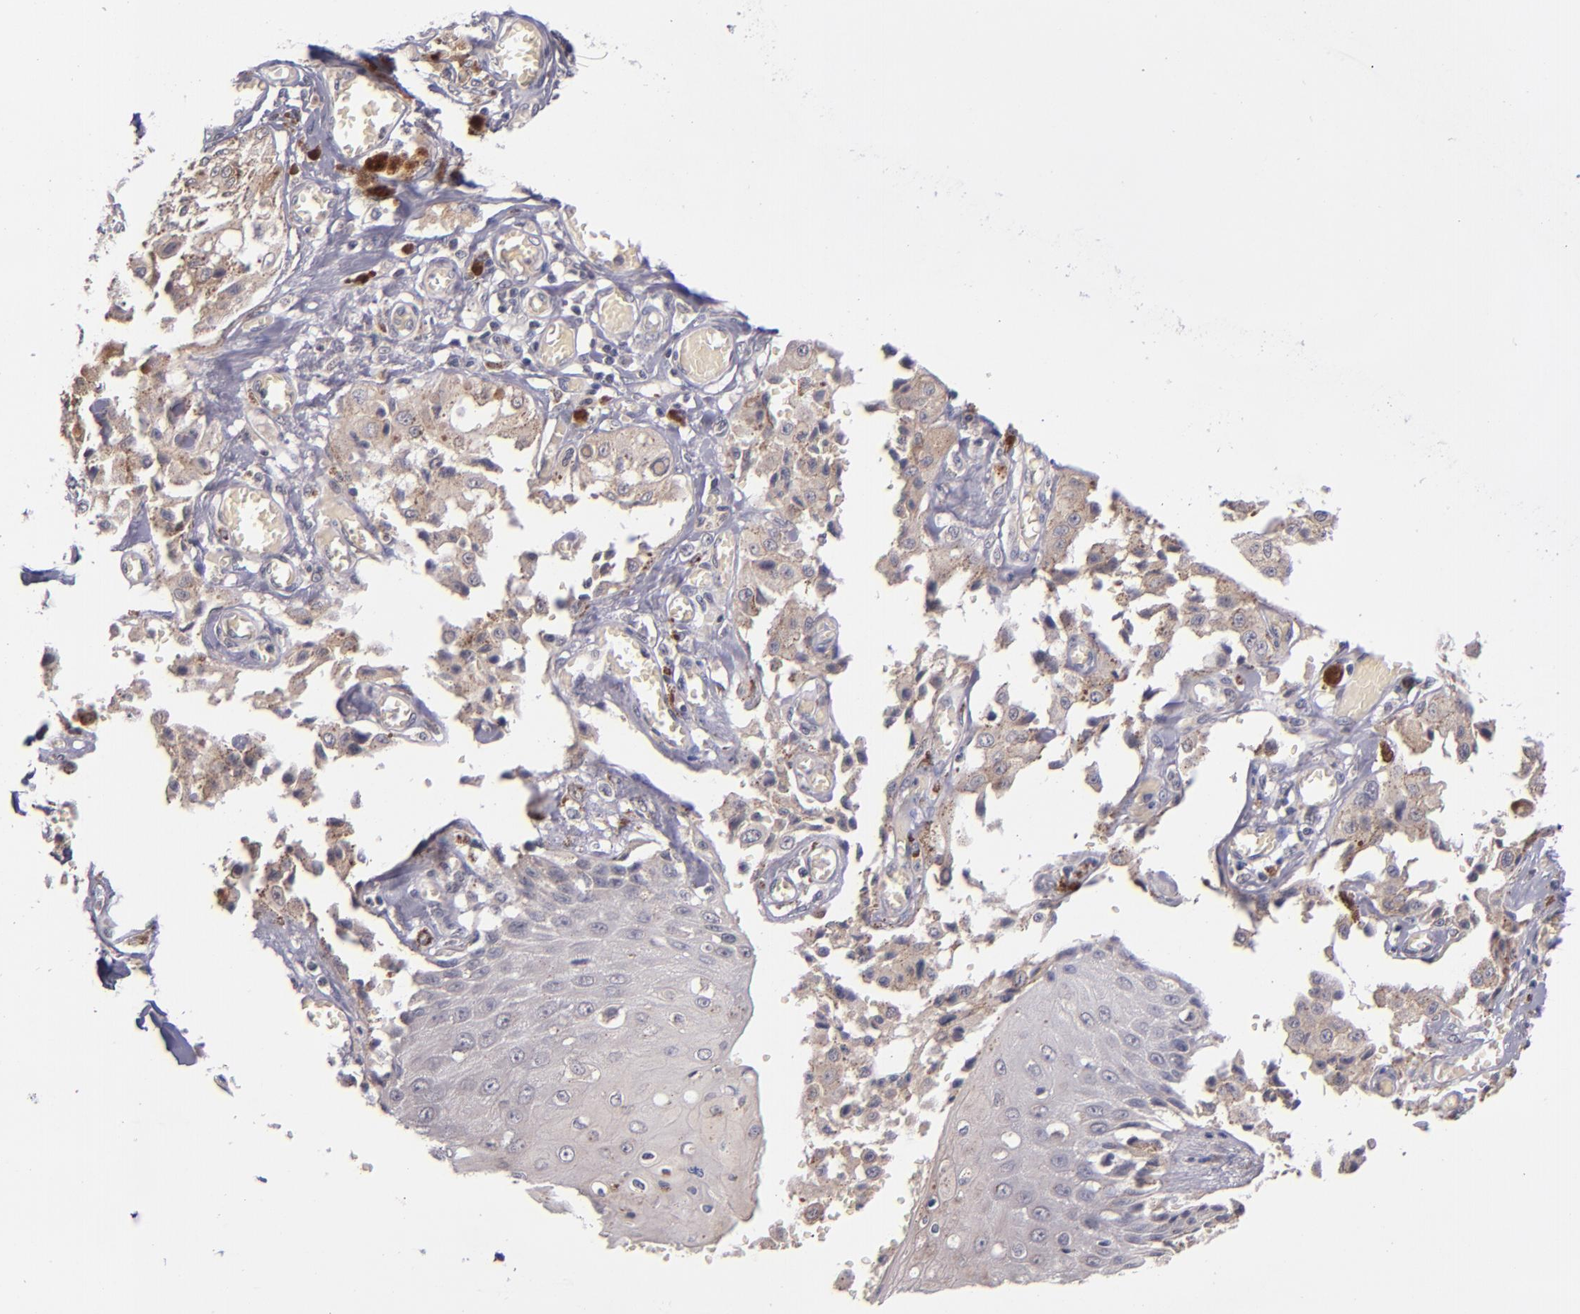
{"staining": {"intensity": "weak", "quantity": "25%-75%", "location": "cytoplasmic/membranous"}, "tissue": "melanoma", "cell_type": "Tumor cells", "image_type": "cancer", "snomed": [{"axis": "morphology", "description": "Malignant melanoma, NOS"}, {"axis": "topography", "description": "Skin"}], "caption": "A histopathology image of human melanoma stained for a protein shows weak cytoplasmic/membranous brown staining in tumor cells.", "gene": "TSC2", "patient": {"sex": "female", "age": 82}}